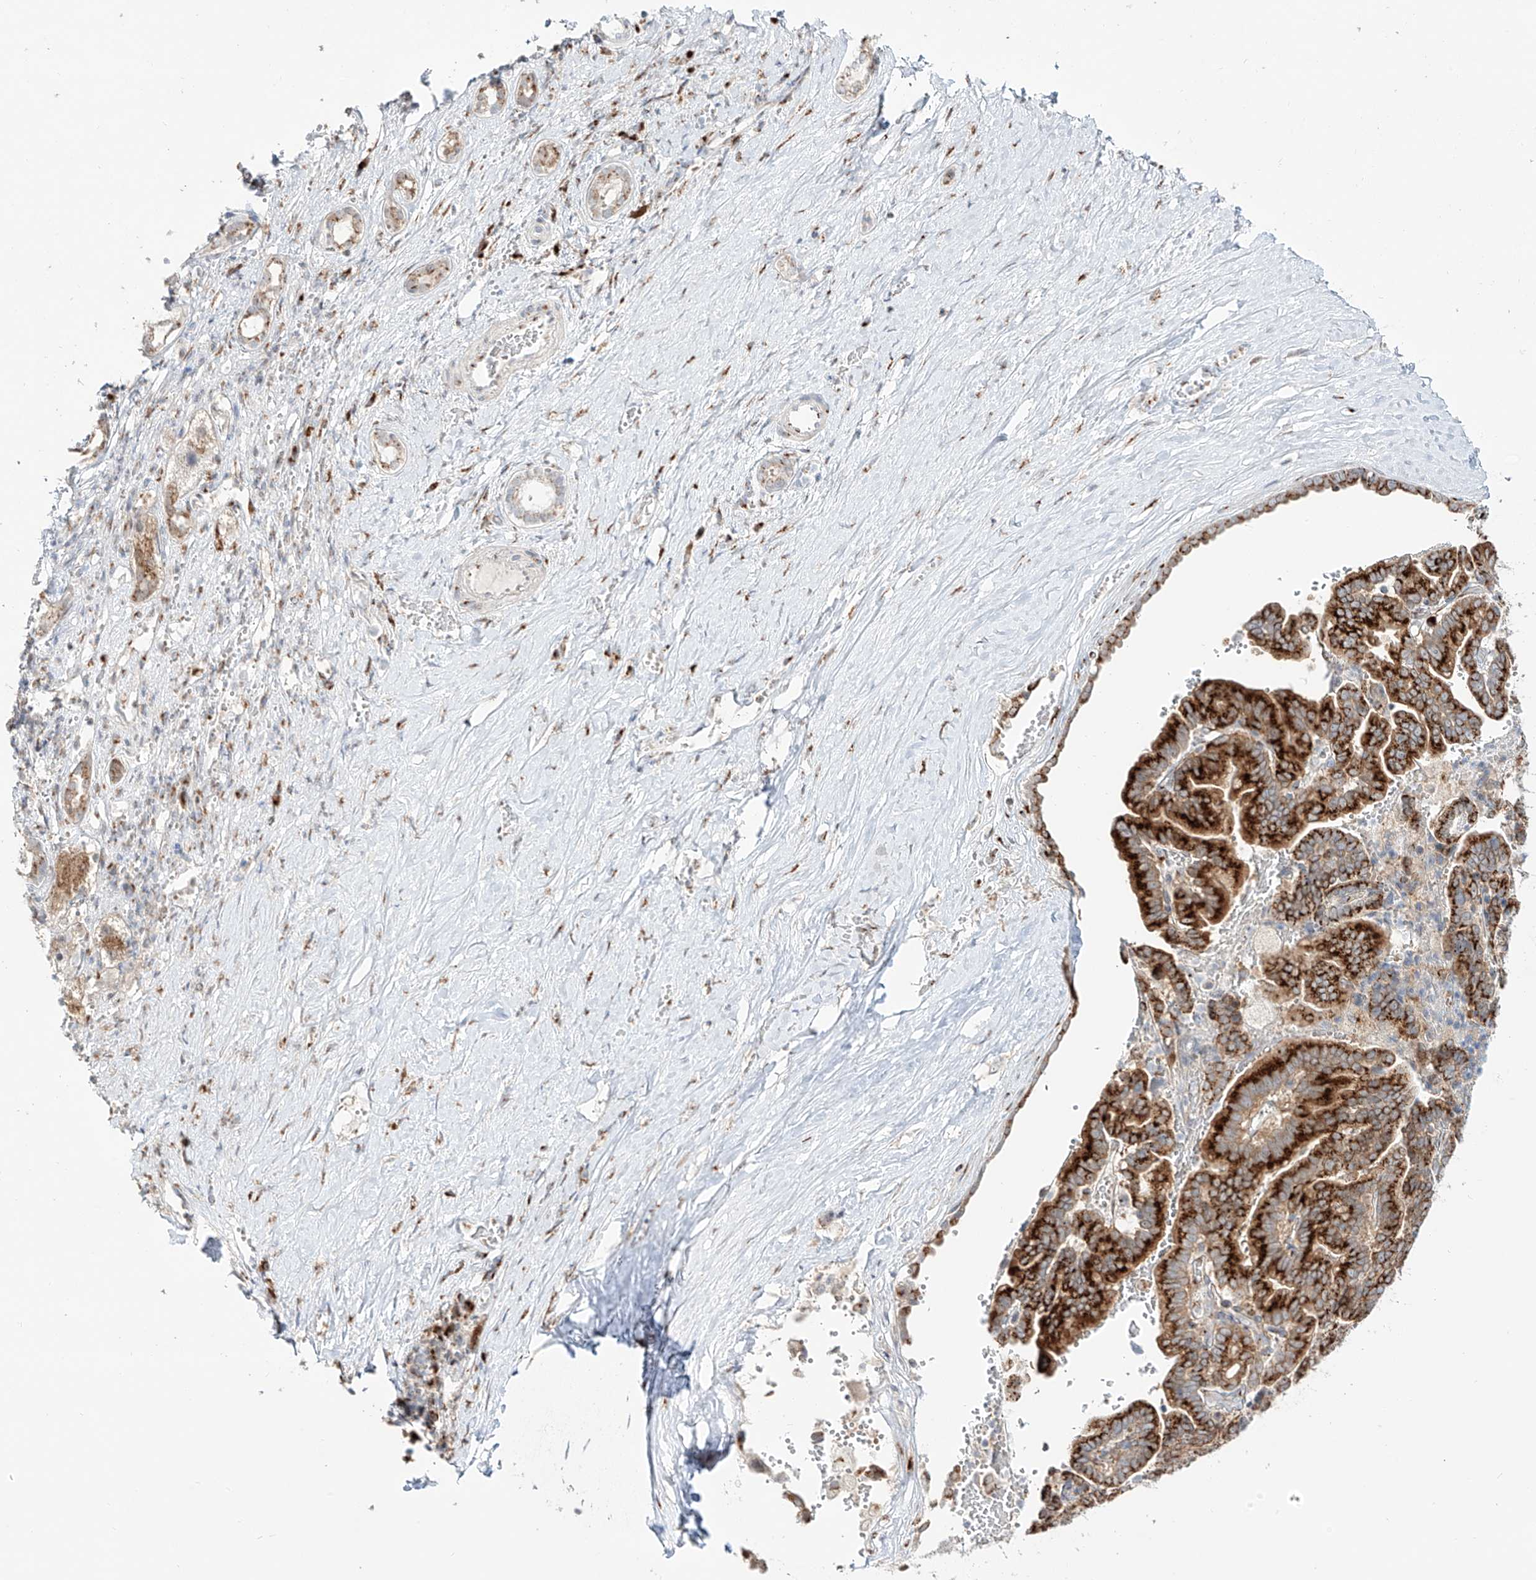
{"staining": {"intensity": "strong", "quantity": ">75%", "location": "cytoplasmic/membranous"}, "tissue": "liver cancer", "cell_type": "Tumor cells", "image_type": "cancer", "snomed": [{"axis": "morphology", "description": "Cholangiocarcinoma"}, {"axis": "topography", "description": "Liver"}], "caption": "Protein expression analysis of cholangiocarcinoma (liver) displays strong cytoplasmic/membranous expression in about >75% of tumor cells.", "gene": "BSDC1", "patient": {"sex": "female", "age": 75}}